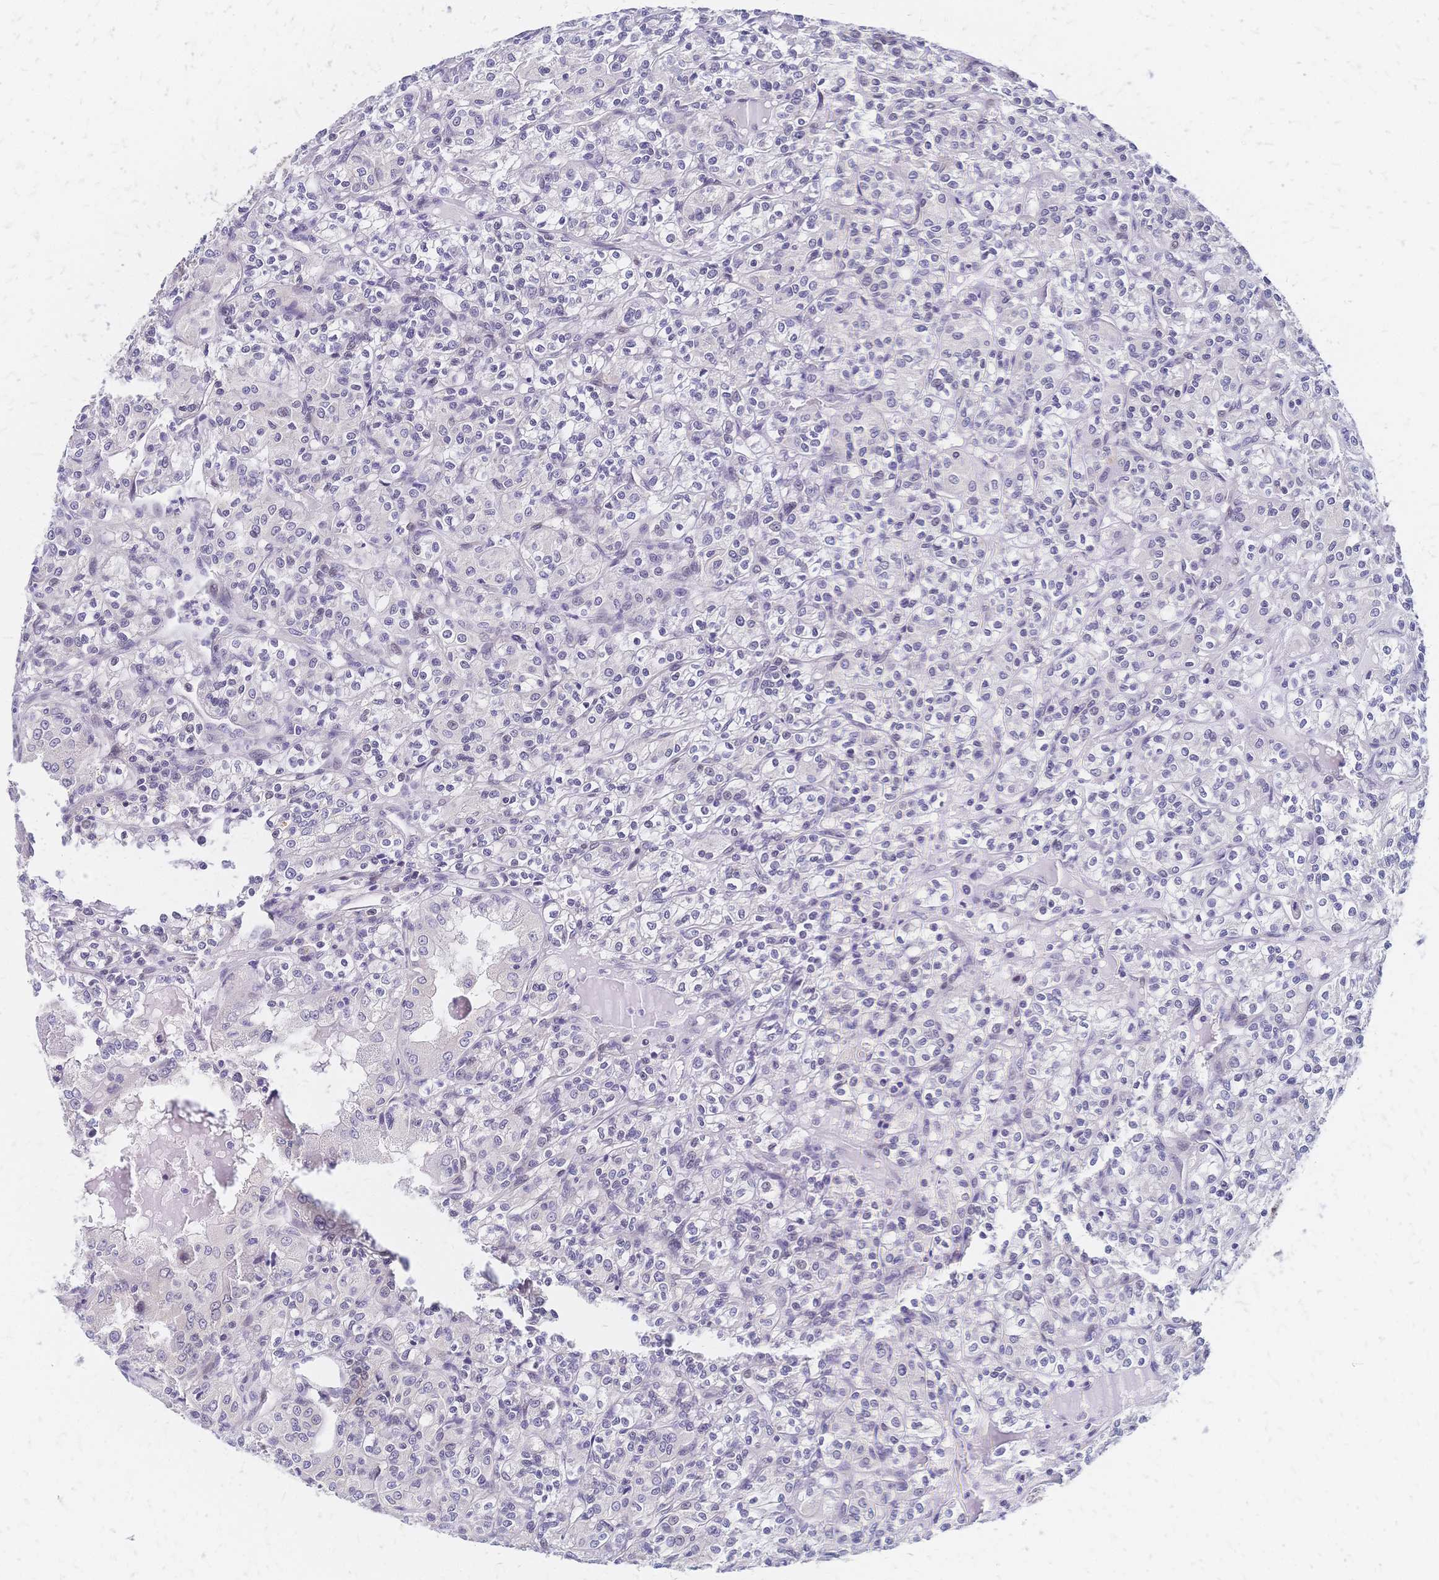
{"staining": {"intensity": "negative", "quantity": "none", "location": "none"}, "tissue": "renal cancer", "cell_type": "Tumor cells", "image_type": "cancer", "snomed": [{"axis": "morphology", "description": "Adenocarcinoma, NOS"}, {"axis": "topography", "description": "Kidney"}], "caption": "Immunohistochemistry image of neoplastic tissue: renal cancer (adenocarcinoma) stained with DAB exhibits no significant protein expression in tumor cells.", "gene": "CBX7", "patient": {"sex": "male", "age": 36}}